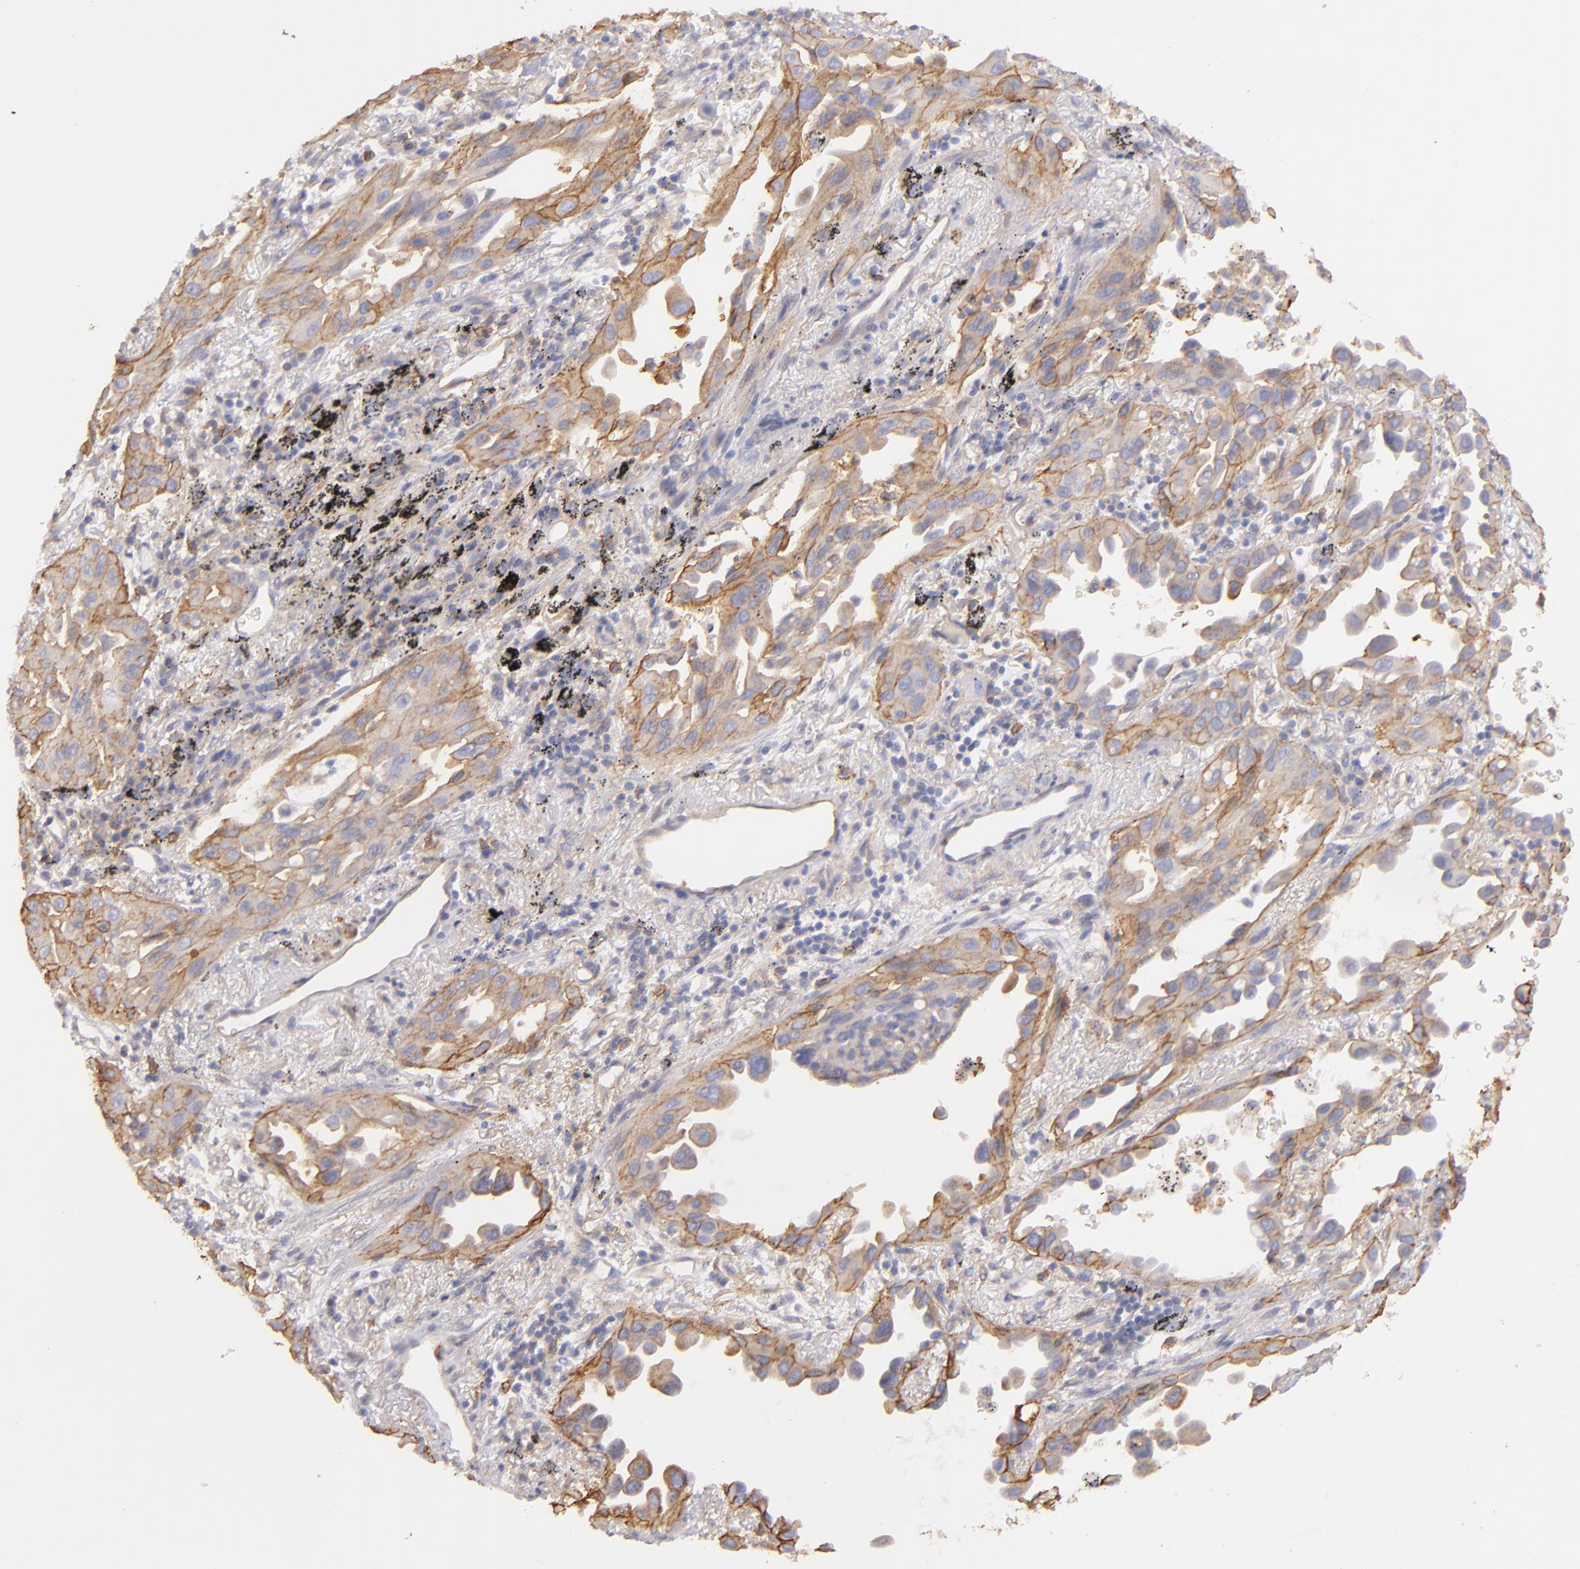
{"staining": {"intensity": "moderate", "quantity": "25%-75%", "location": "cytoplasmic/membranous"}, "tissue": "lung cancer", "cell_type": "Tumor cells", "image_type": "cancer", "snomed": [{"axis": "morphology", "description": "Adenocarcinoma, NOS"}, {"axis": "topography", "description": "Lung"}], "caption": "The histopathology image exhibits immunohistochemical staining of lung adenocarcinoma. There is moderate cytoplasmic/membranous staining is seen in about 25%-75% of tumor cells. Immunohistochemistry (ihc) stains the protein in brown and the nuclei are stained blue.", "gene": "CD151", "patient": {"sex": "male", "age": 68}}